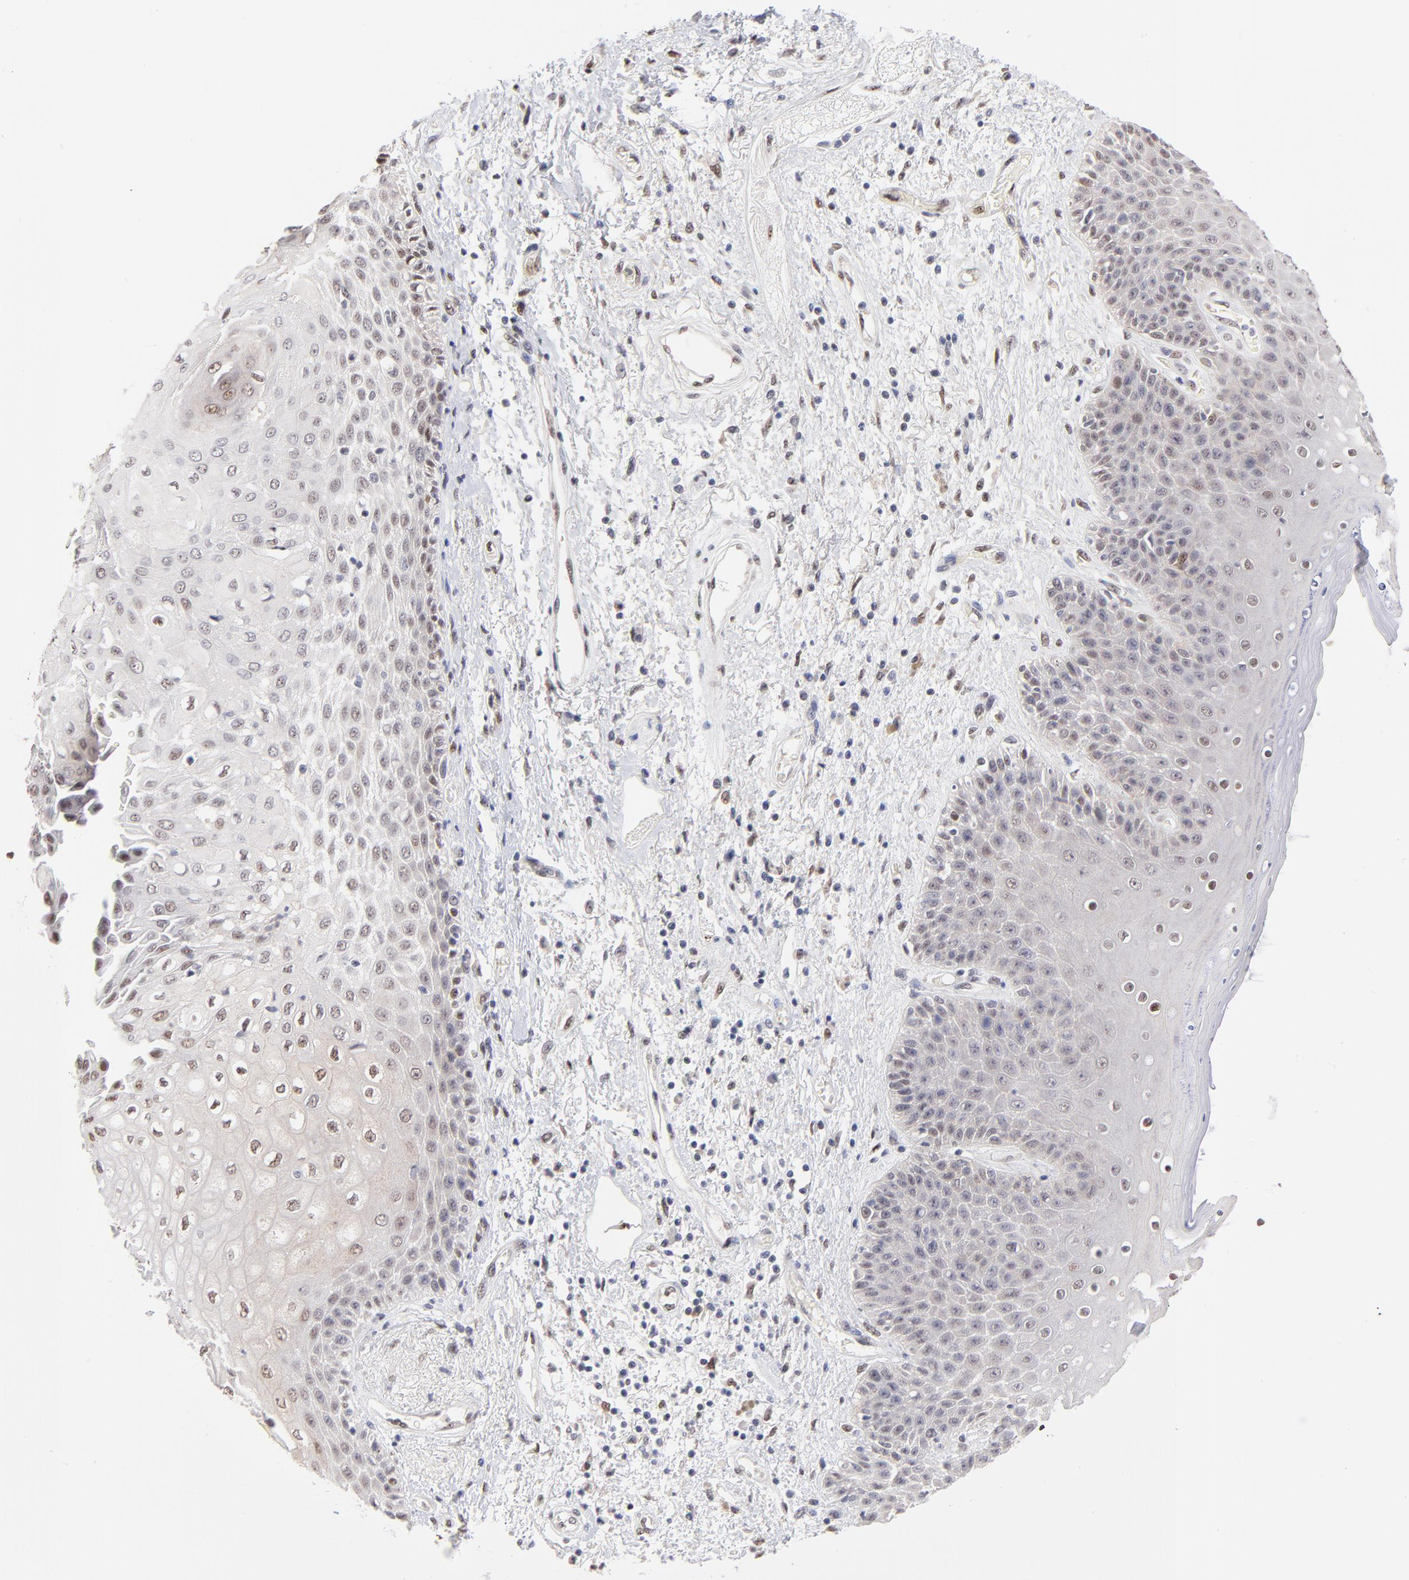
{"staining": {"intensity": "weak", "quantity": "25%-75%", "location": "nuclear"}, "tissue": "skin", "cell_type": "Epidermal cells", "image_type": "normal", "snomed": [{"axis": "morphology", "description": "Normal tissue, NOS"}, {"axis": "topography", "description": "Anal"}], "caption": "A brown stain labels weak nuclear expression of a protein in epidermal cells of normal human skin.", "gene": "STAT3", "patient": {"sex": "female", "age": 46}}